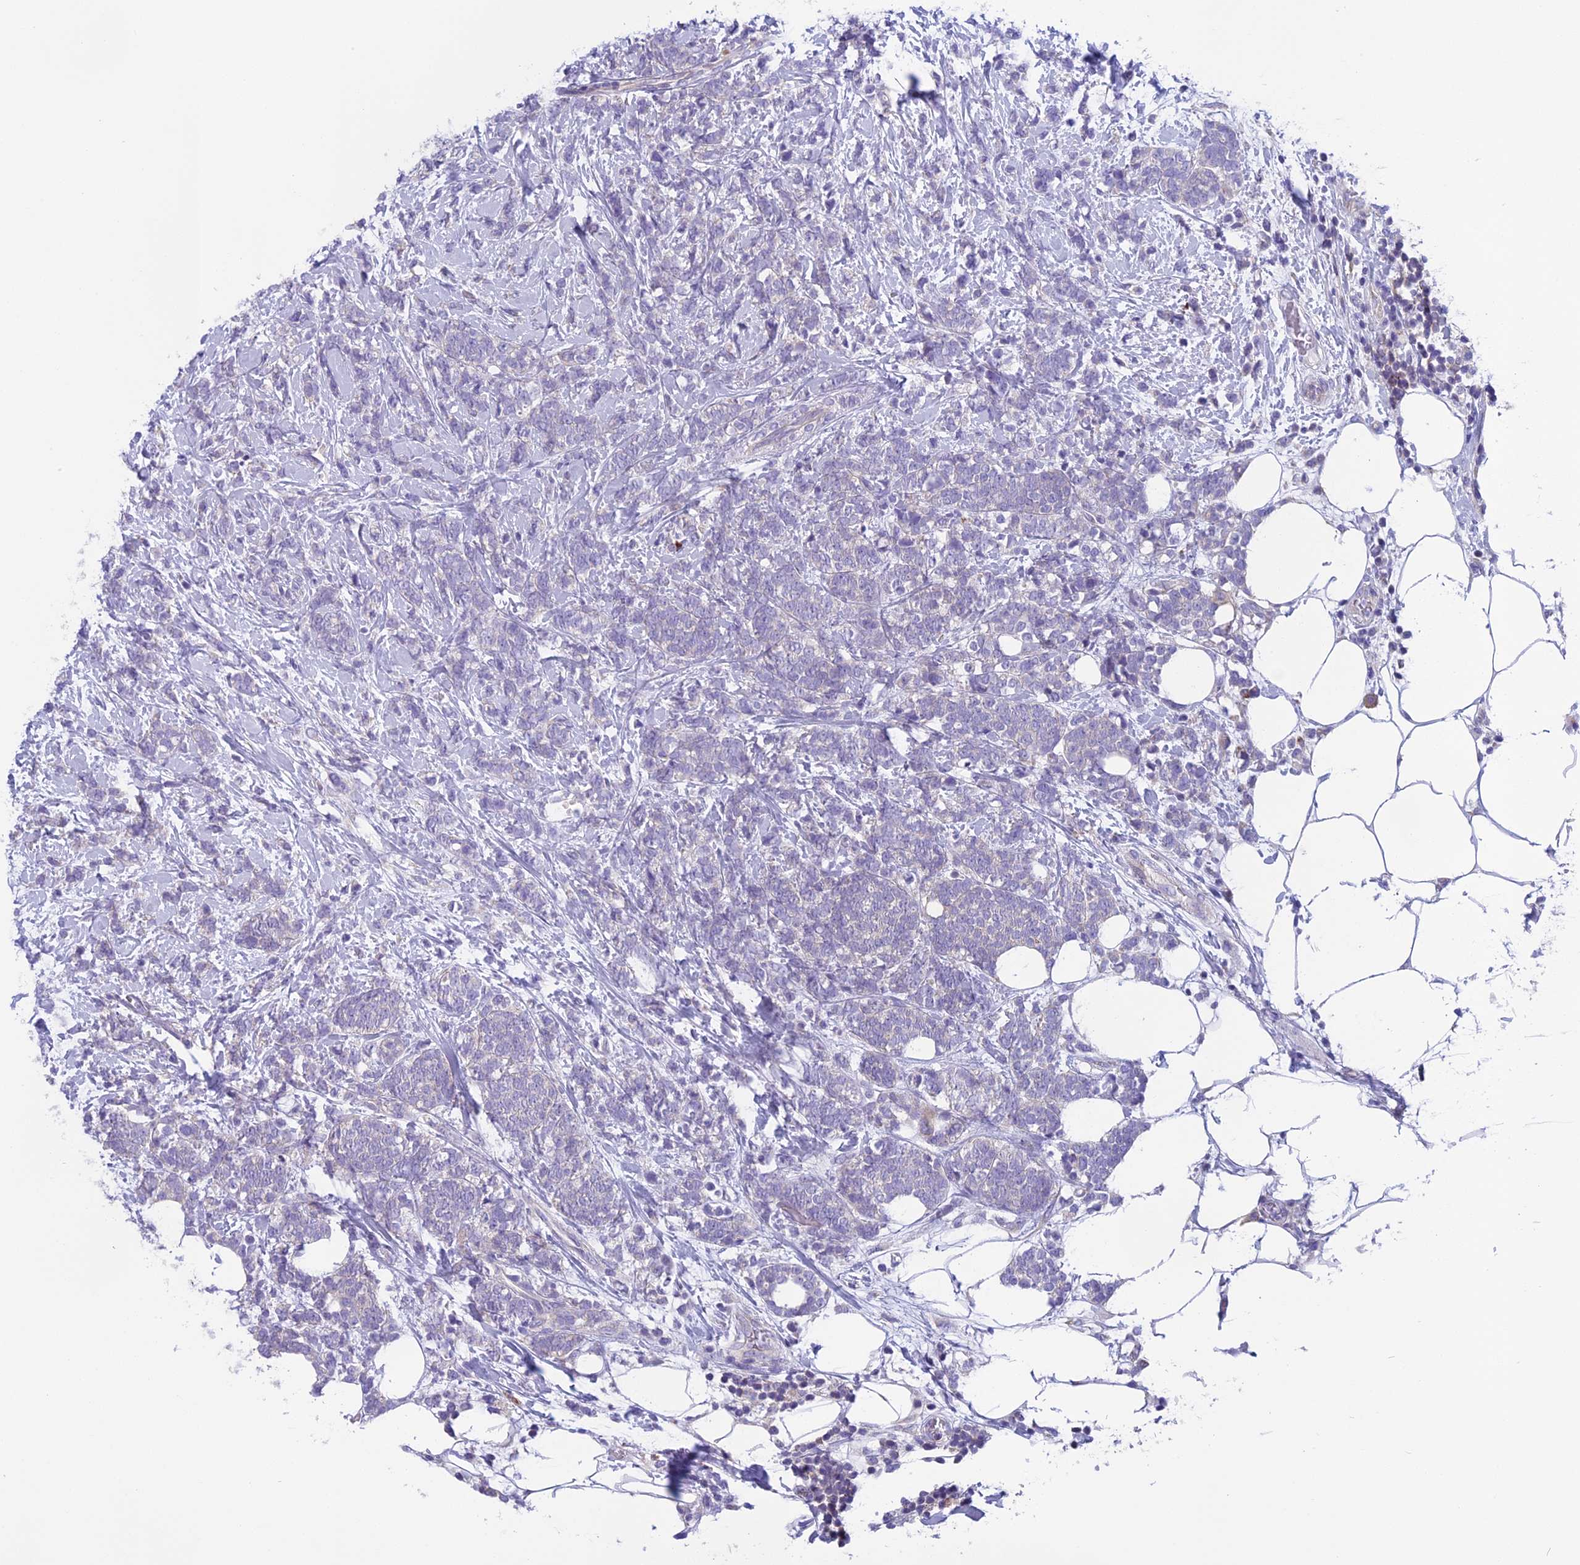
{"staining": {"intensity": "negative", "quantity": "none", "location": "none"}, "tissue": "breast cancer", "cell_type": "Tumor cells", "image_type": "cancer", "snomed": [{"axis": "morphology", "description": "Lobular carcinoma"}, {"axis": "topography", "description": "Breast"}], "caption": "The histopathology image shows no staining of tumor cells in breast cancer.", "gene": "ARHGEF37", "patient": {"sex": "female", "age": 58}}